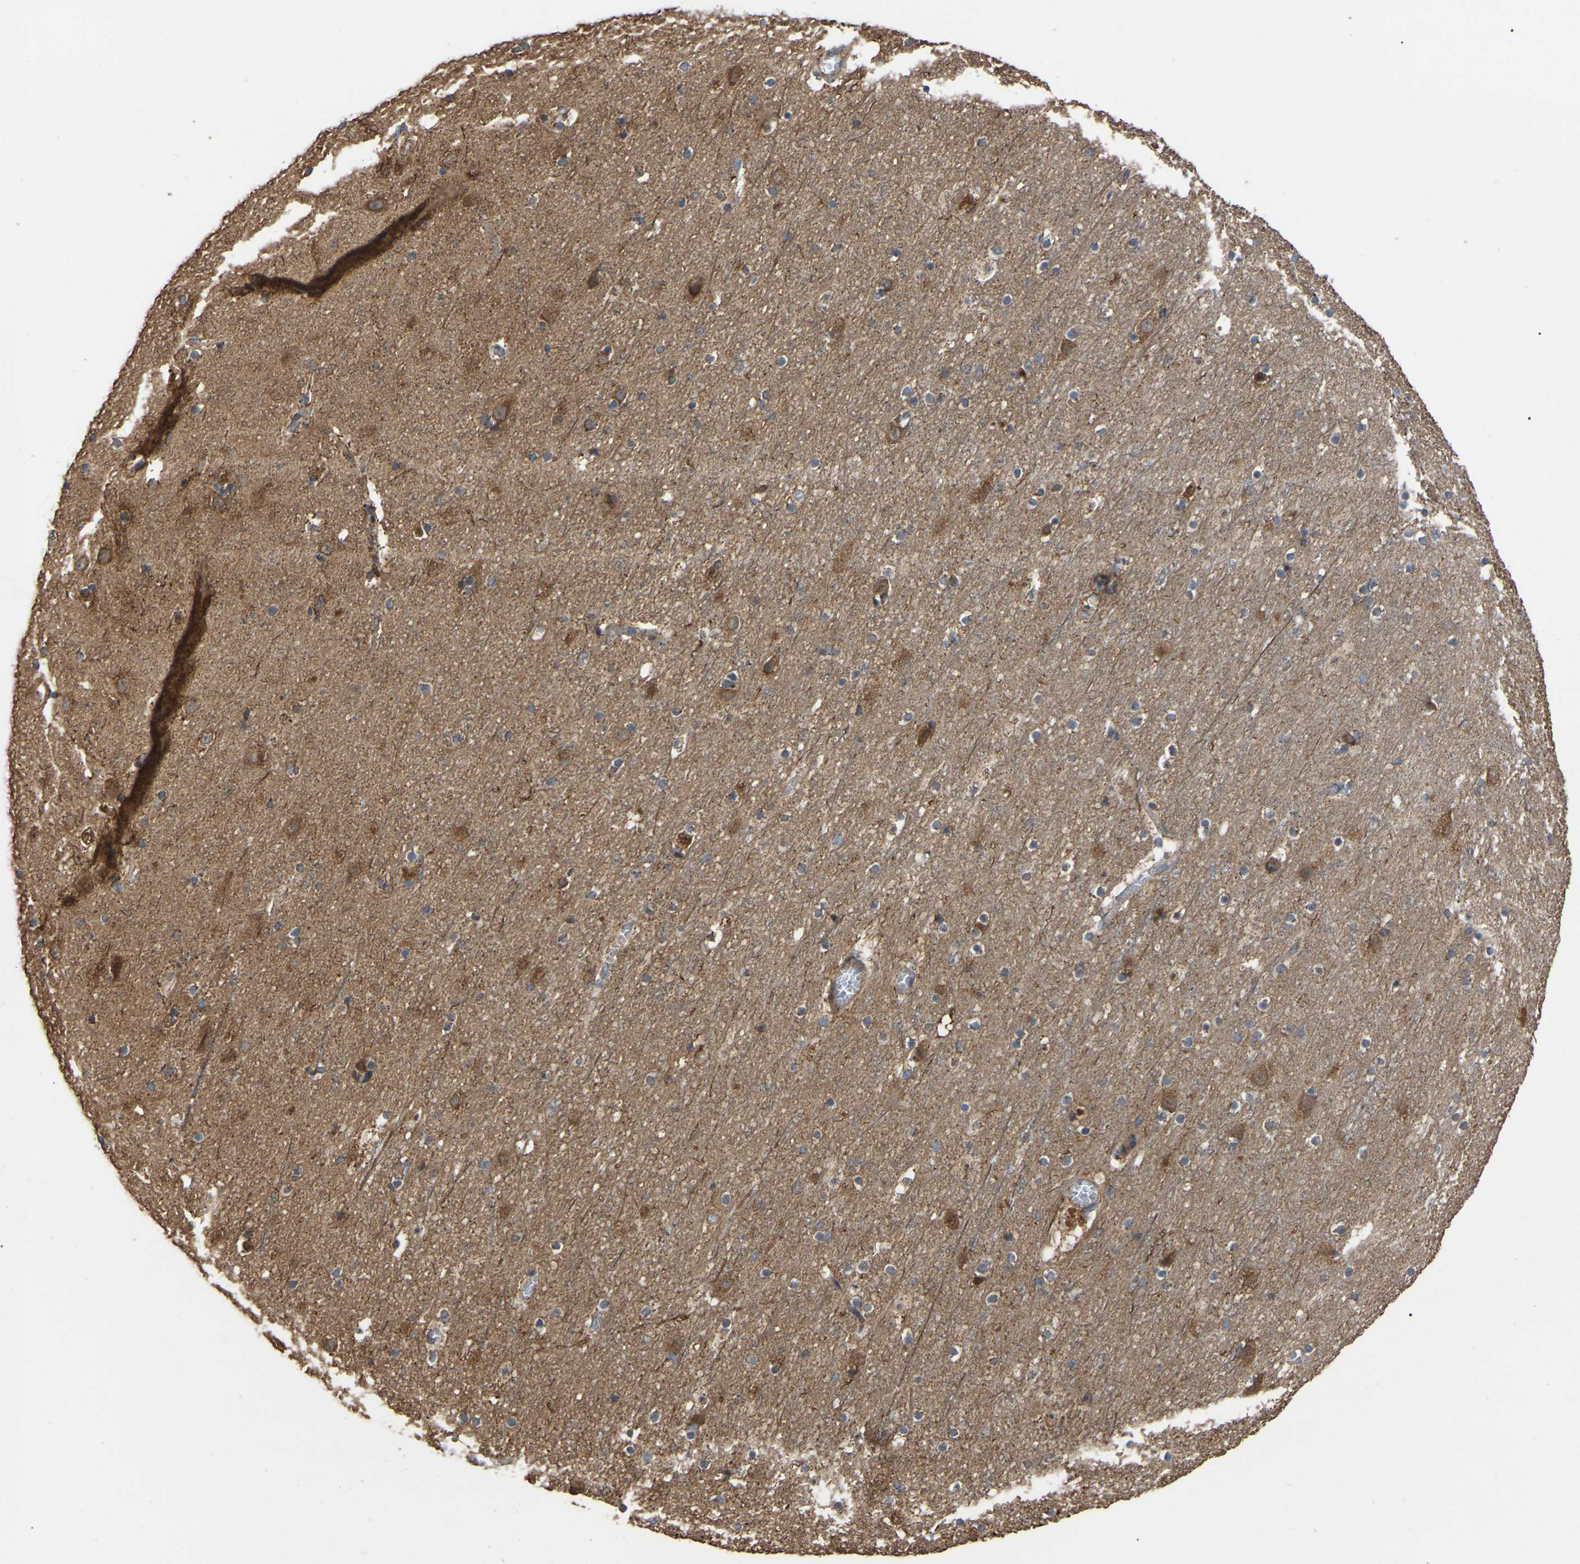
{"staining": {"intensity": "weak", "quantity": ">75%", "location": "cytoplasmic/membranous"}, "tissue": "cerebral cortex", "cell_type": "Endothelial cells", "image_type": "normal", "snomed": [{"axis": "morphology", "description": "Normal tissue, NOS"}, {"axis": "topography", "description": "Cerebral cortex"}], "caption": "The image shows staining of normal cerebral cortex, revealing weak cytoplasmic/membranous protein positivity (brown color) within endothelial cells. (DAB IHC with brightfield microscopy, high magnification).", "gene": "GCC1", "patient": {"sex": "male", "age": 45}}